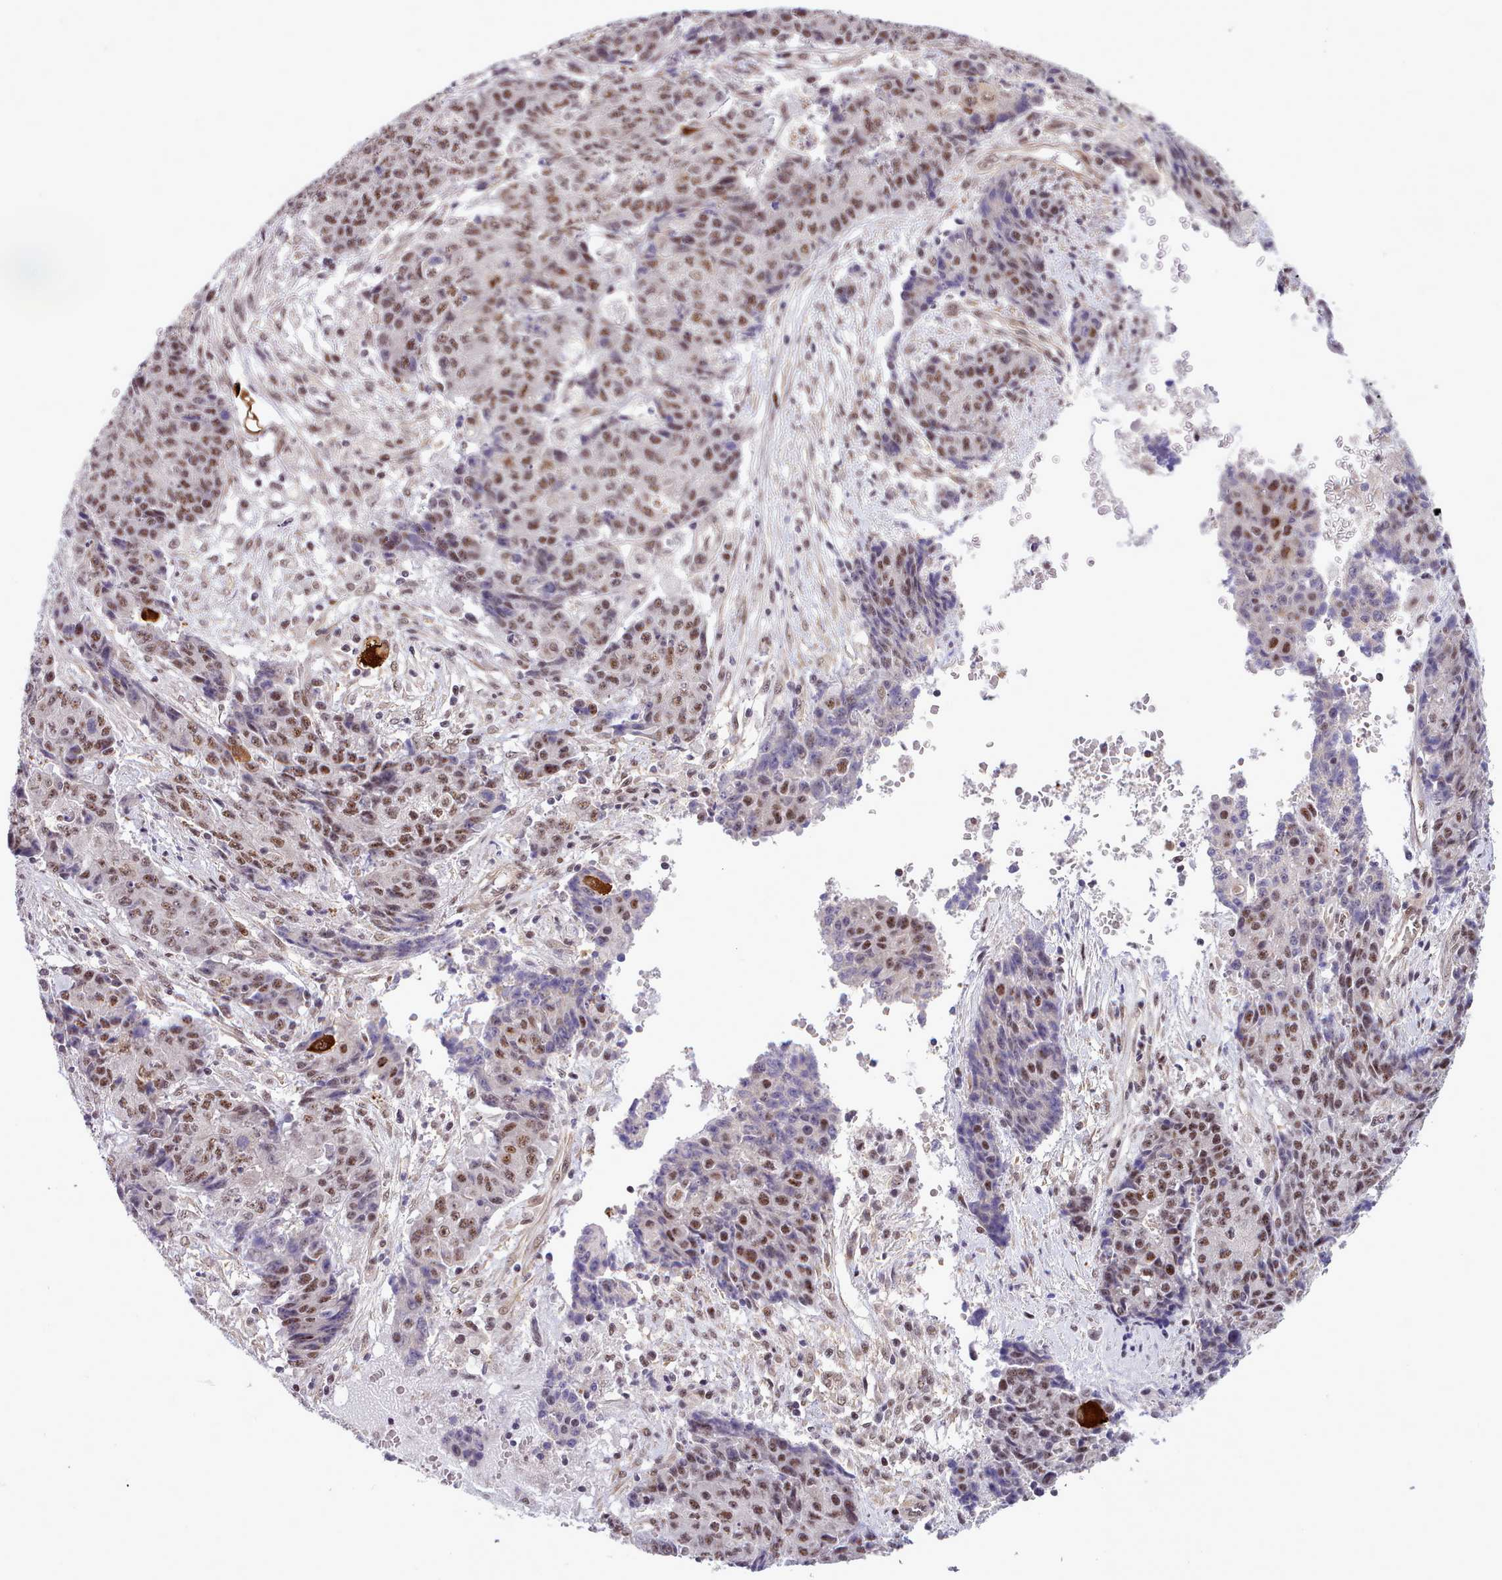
{"staining": {"intensity": "moderate", "quantity": ">75%", "location": "nuclear"}, "tissue": "ovarian cancer", "cell_type": "Tumor cells", "image_type": "cancer", "snomed": [{"axis": "morphology", "description": "Carcinoma, endometroid"}, {"axis": "topography", "description": "Ovary"}], "caption": "An IHC histopathology image of tumor tissue is shown. Protein staining in brown highlights moderate nuclear positivity in ovarian cancer within tumor cells. (DAB (3,3'-diaminobenzidine) = brown stain, brightfield microscopy at high magnification).", "gene": "HOXB7", "patient": {"sex": "female", "age": 42}}